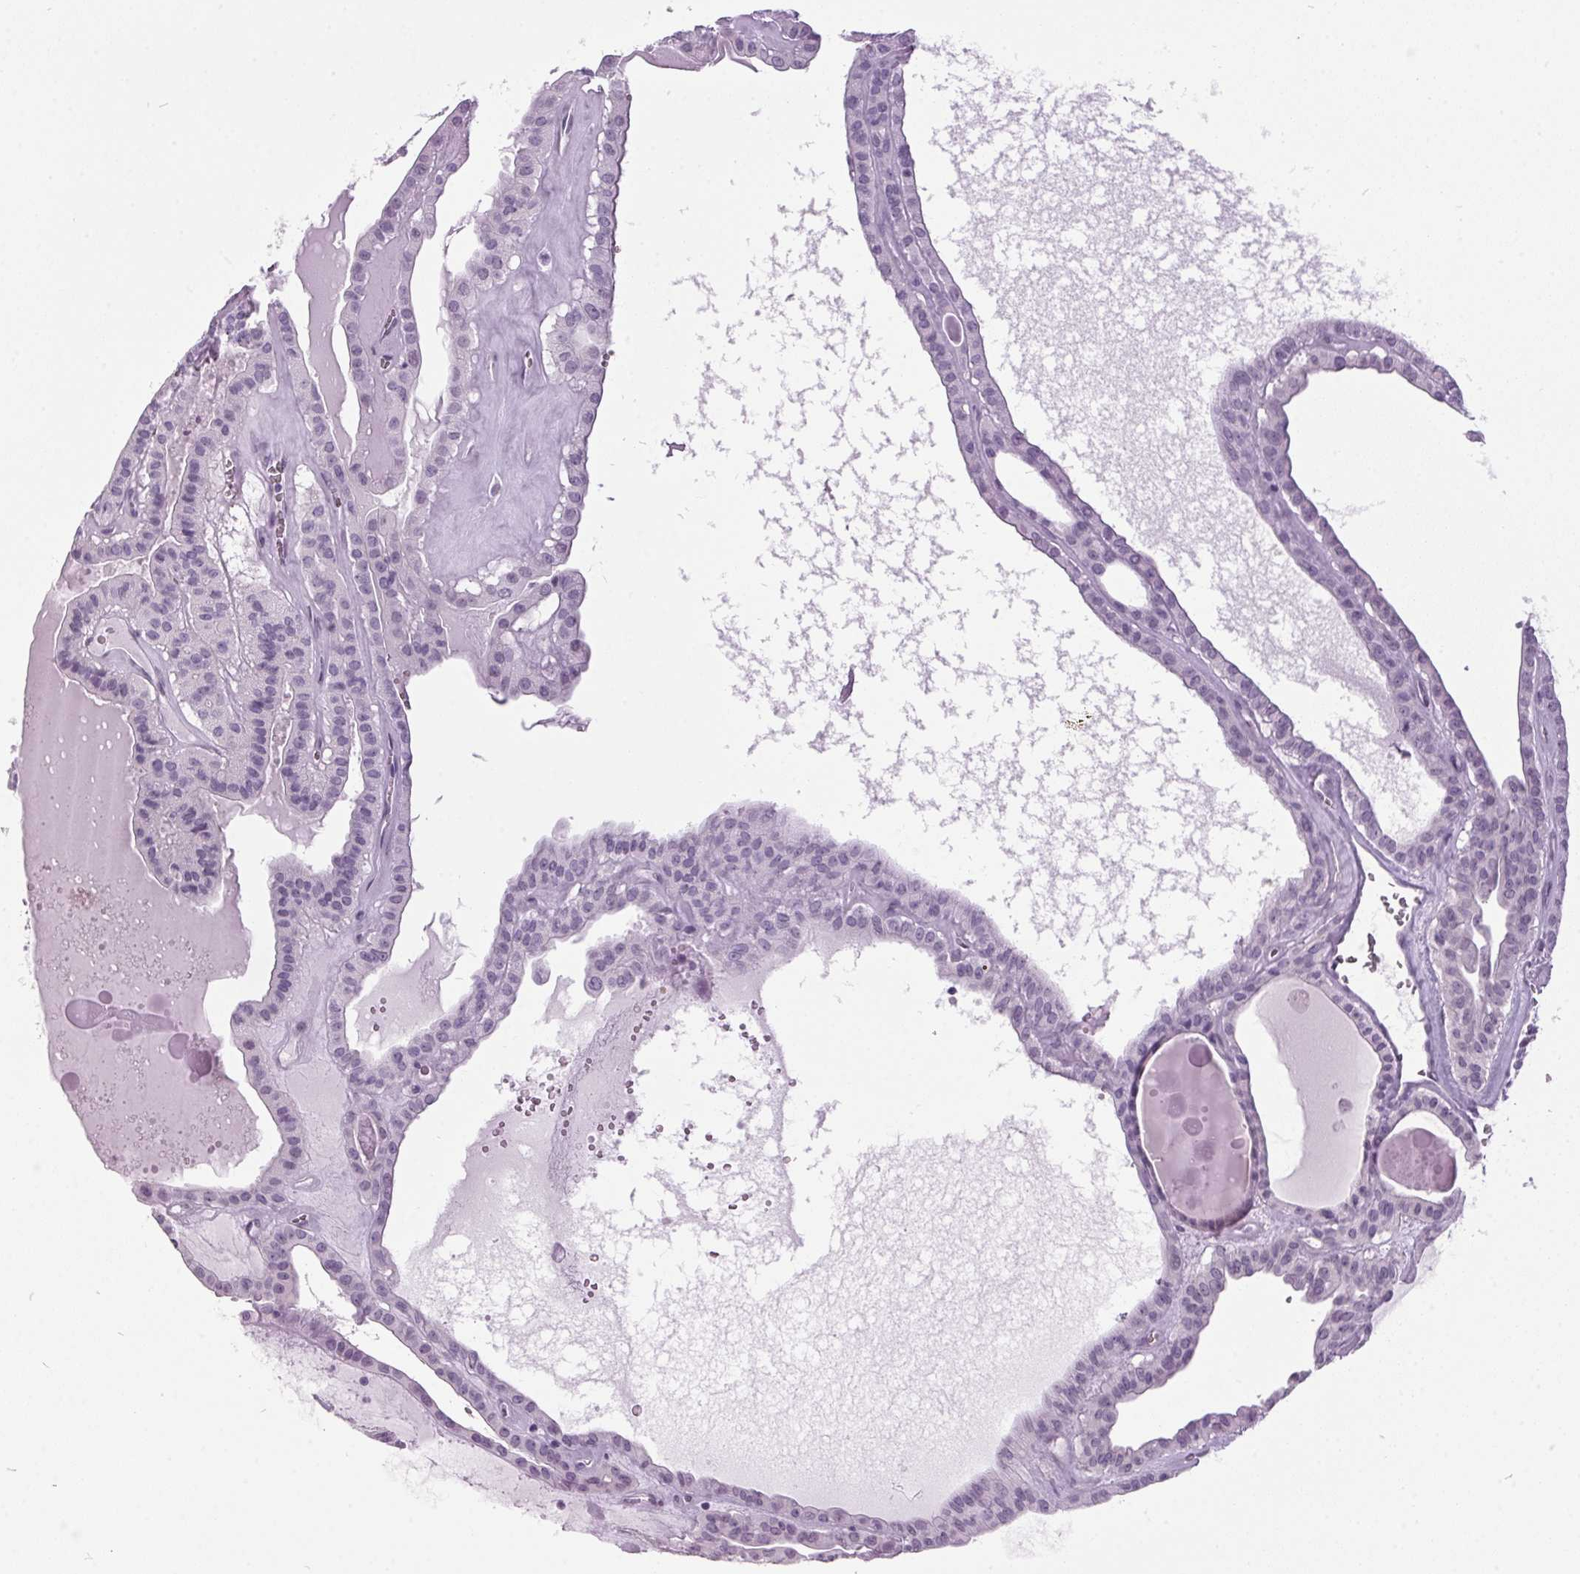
{"staining": {"intensity": "negative", "quantity": "none", "location": "none"}, "tissue": "thyroid cancer", "cell_type": "Tumor cells", "image_type": "cancer", "snomed": [{"axis": "morphology", "description": "Papillary adenocarcinoma, NOS"}, {"axis": "topography", "description": "Thyroid gland"}], "caption": "Immunohistochemistry (IHC) of human thyroid papillary adenocarcinoma reveals no expression in tumor cells.", "gene": "ODAD2", "patient": {"sex": "male", "age": 52}}